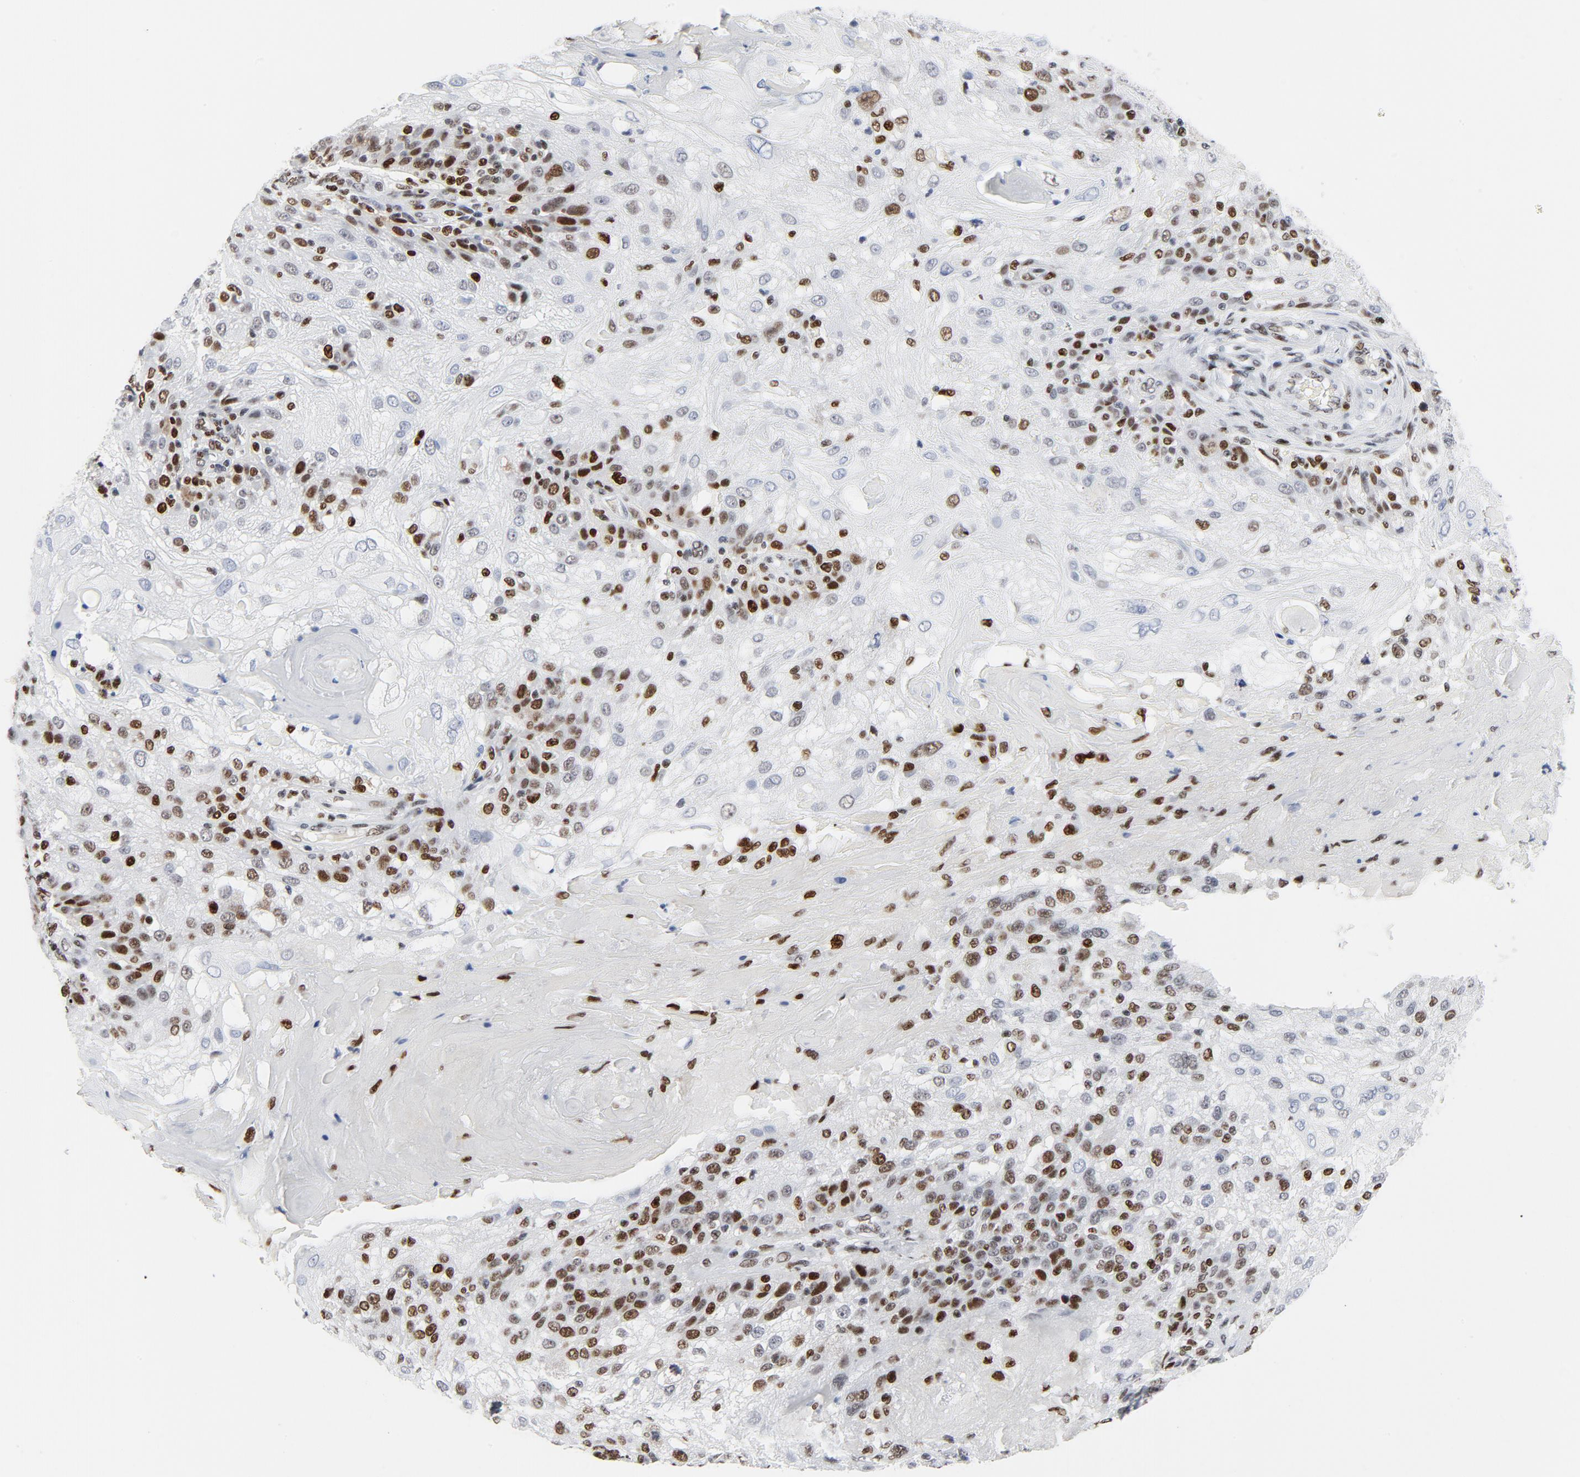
{"staining": {"intensity": "strong", "quantity": "<25%", "location": "nuclear"}, "tissue": "skin cancer", "cell_type": "Tumor cells", "image_type": "cancer", "snomed": [{"axis": "morphology", "description": "Normal tissue, NOS"}, {"axis": "morphology", "description": "Squamous cell carcinoma, NOS"}, {"axis": "topography", "description": "Skin"}], "caption": "Approximately <25% of tumor cells in skin squamous cell carcinoma exhibit strong nuclear protein staining as visualized by brown immunohistochemical staining.", "gene": "POLD1", "patient": {"sex": "female", "age": 83}}